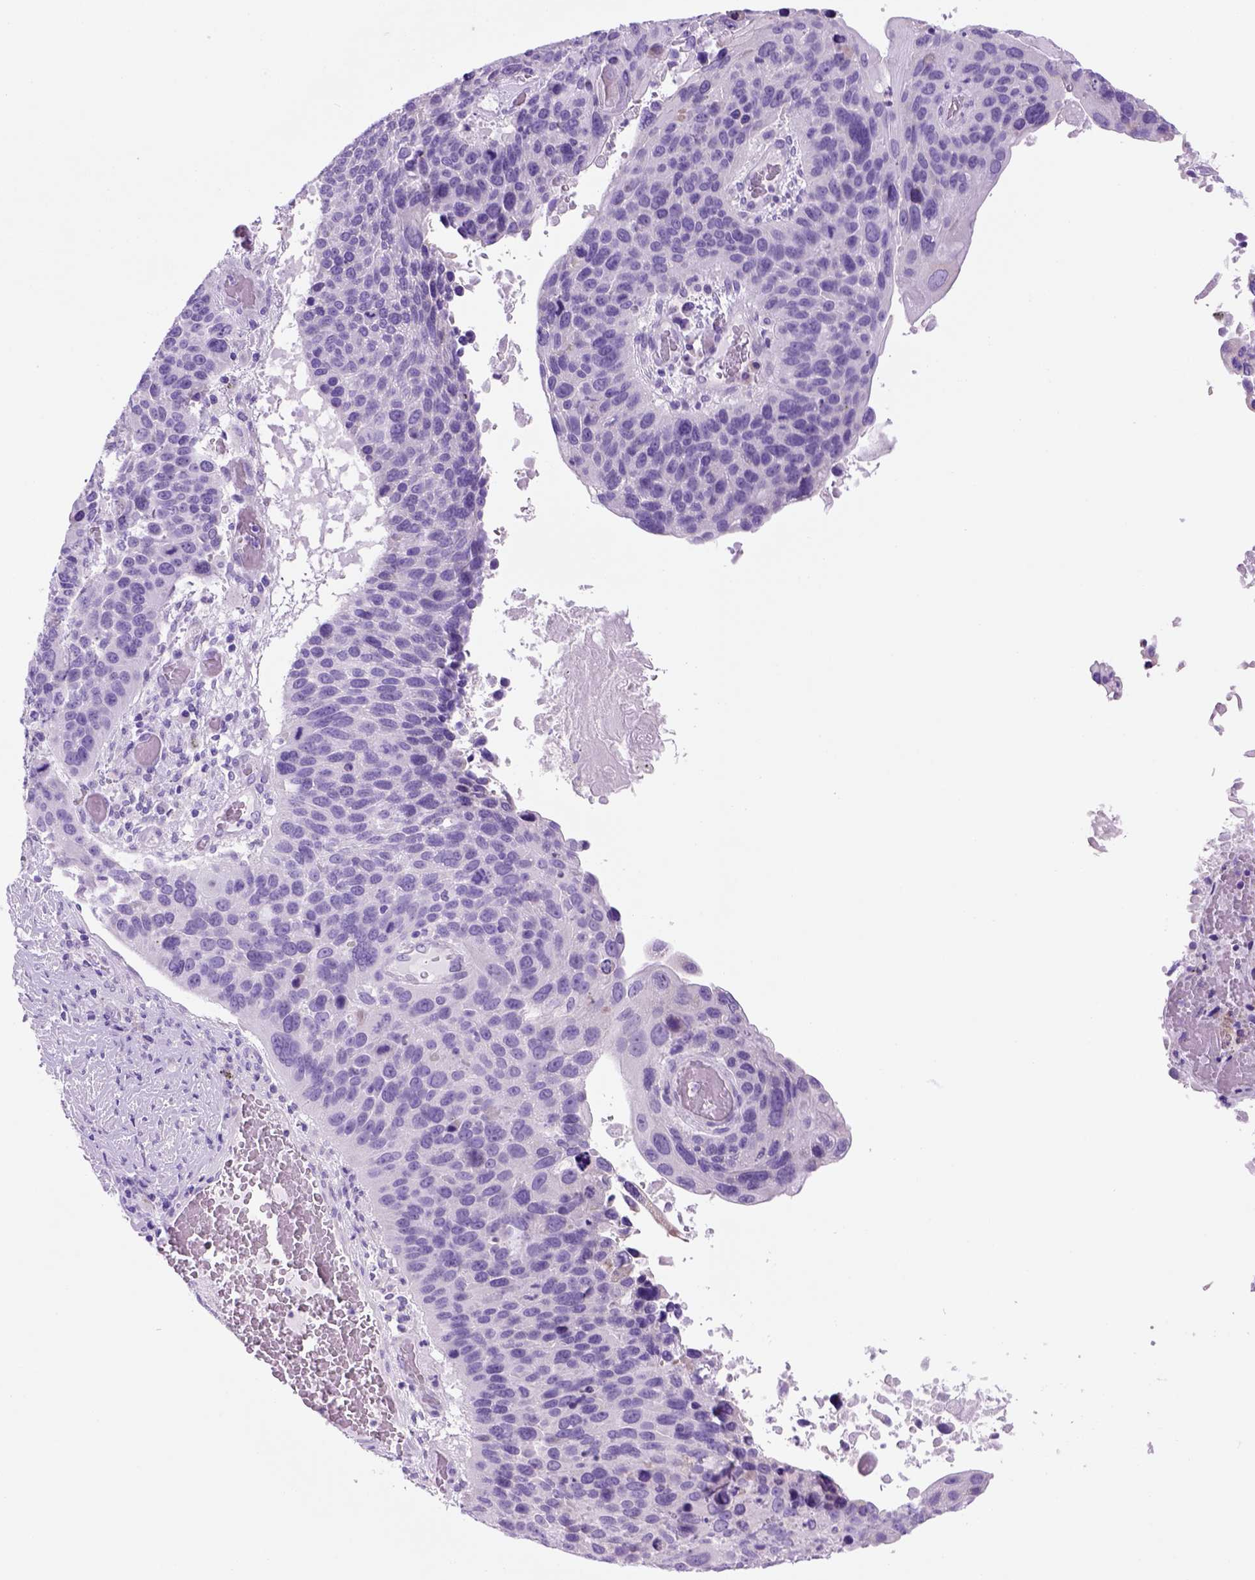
{"staining": {"intensity": "negative", "quantity": "none", "location": "none"}, "tissue": "lung cancer", "cell_type": "Tumor cells", "image_type": "cancer", "snomed": [{"axis": "morphology", "description": "Squamous cell carcinoma, NOS"}, {"axis": "topography", "description": "Lung"}], "caption": "An IHC micrograph of lung cancer is shown. There is no staining in tumor cells of lung cancer. (IHC, brightfield microscopy, high magnification).", "gene": "HHIPL2", "patient": {"sex": "male", "age": 68}}